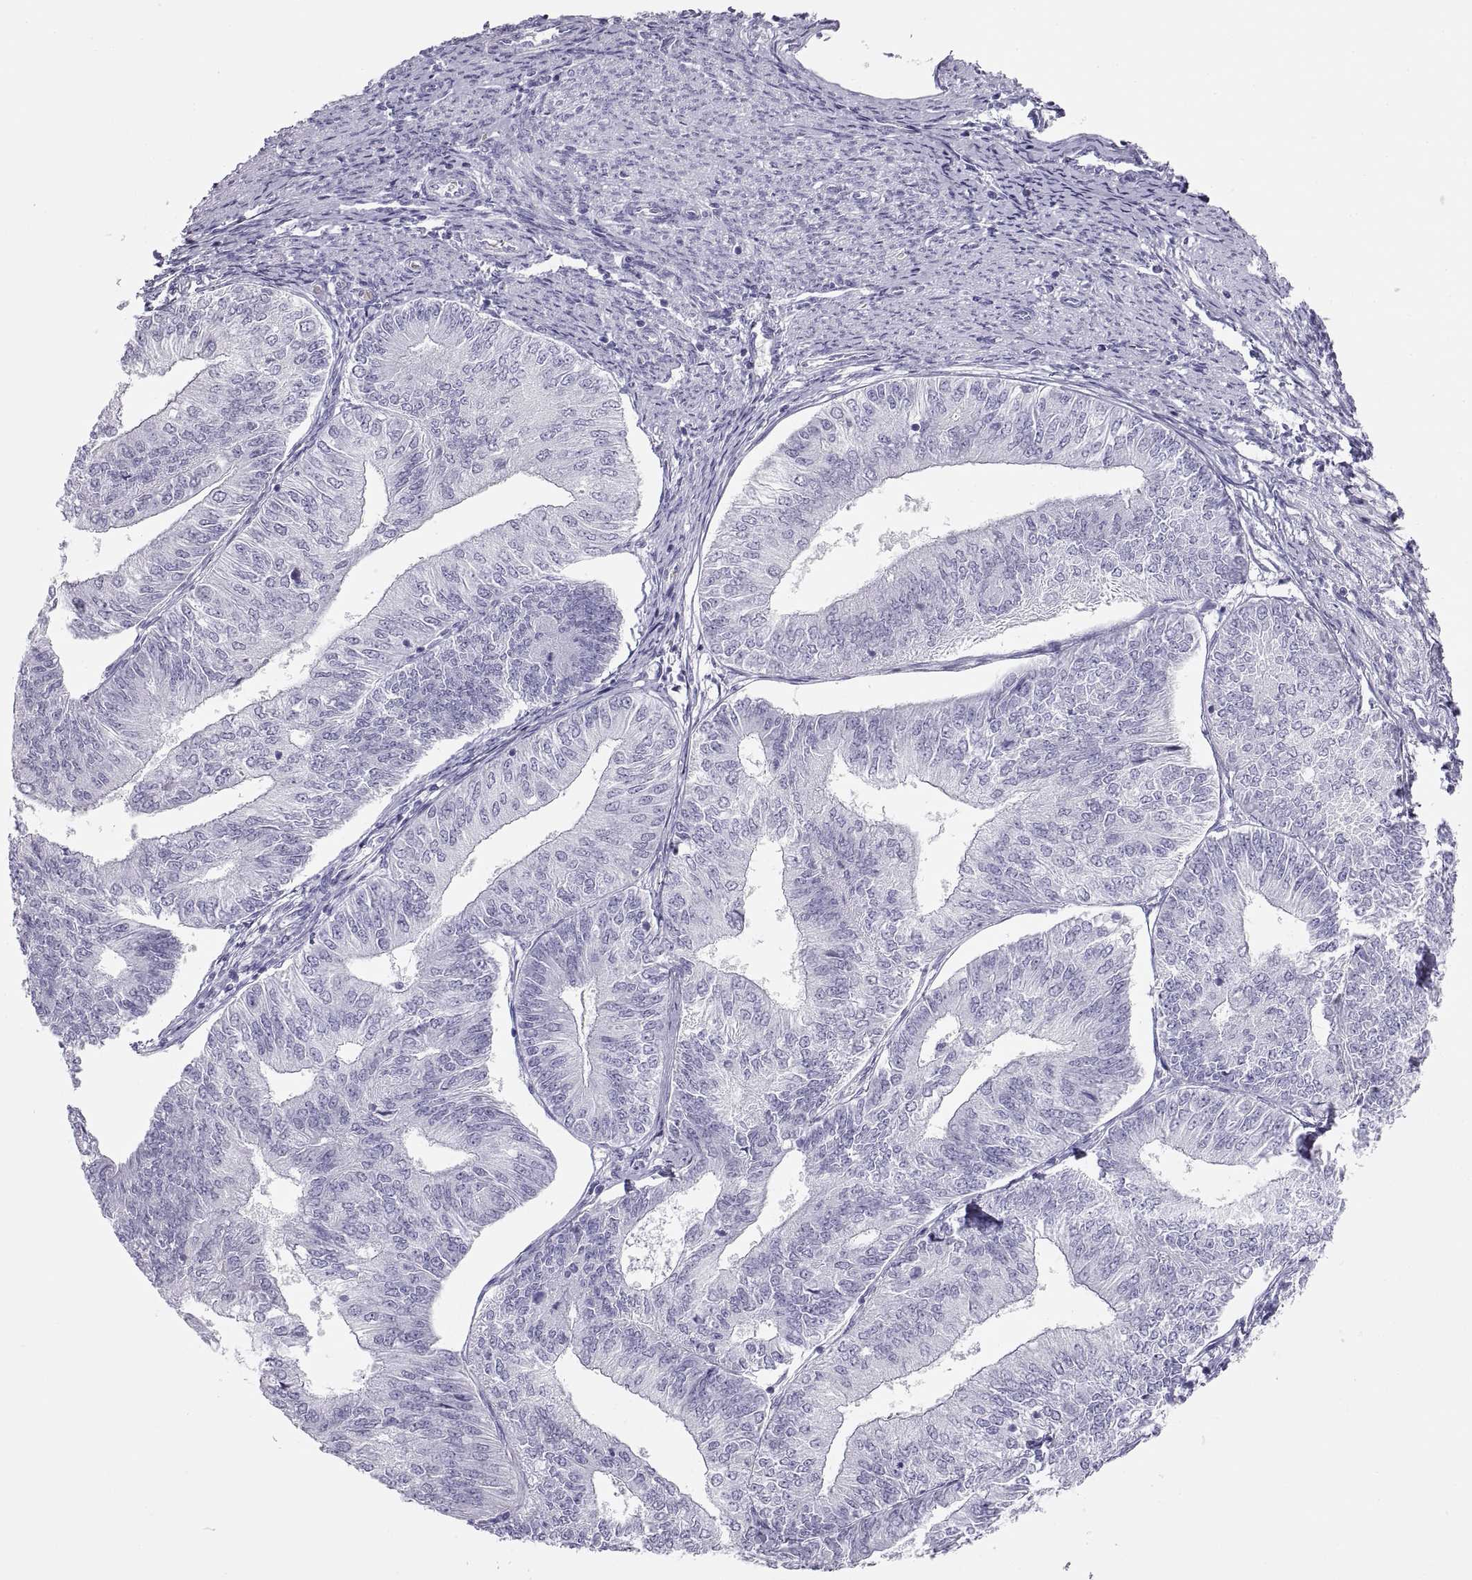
{"staining": {"intensity": "negative", "quantity": "none", "location": "none"}, "tissue": "endometrial cancer", "cell_type": "Tumor cells", "image_type": "cancer", "snomed": [{"axis": "morphology", "description": "Adenocarcinoma, NOS"}, {"axis": "topography", "description": "Endometrium"}], "caption": "This is an IHC micrograph of endometrial cancer. There is no expression in tumor cells.", "gene": "SEMG1", "patient": {"sex": "female", "age": 58}}